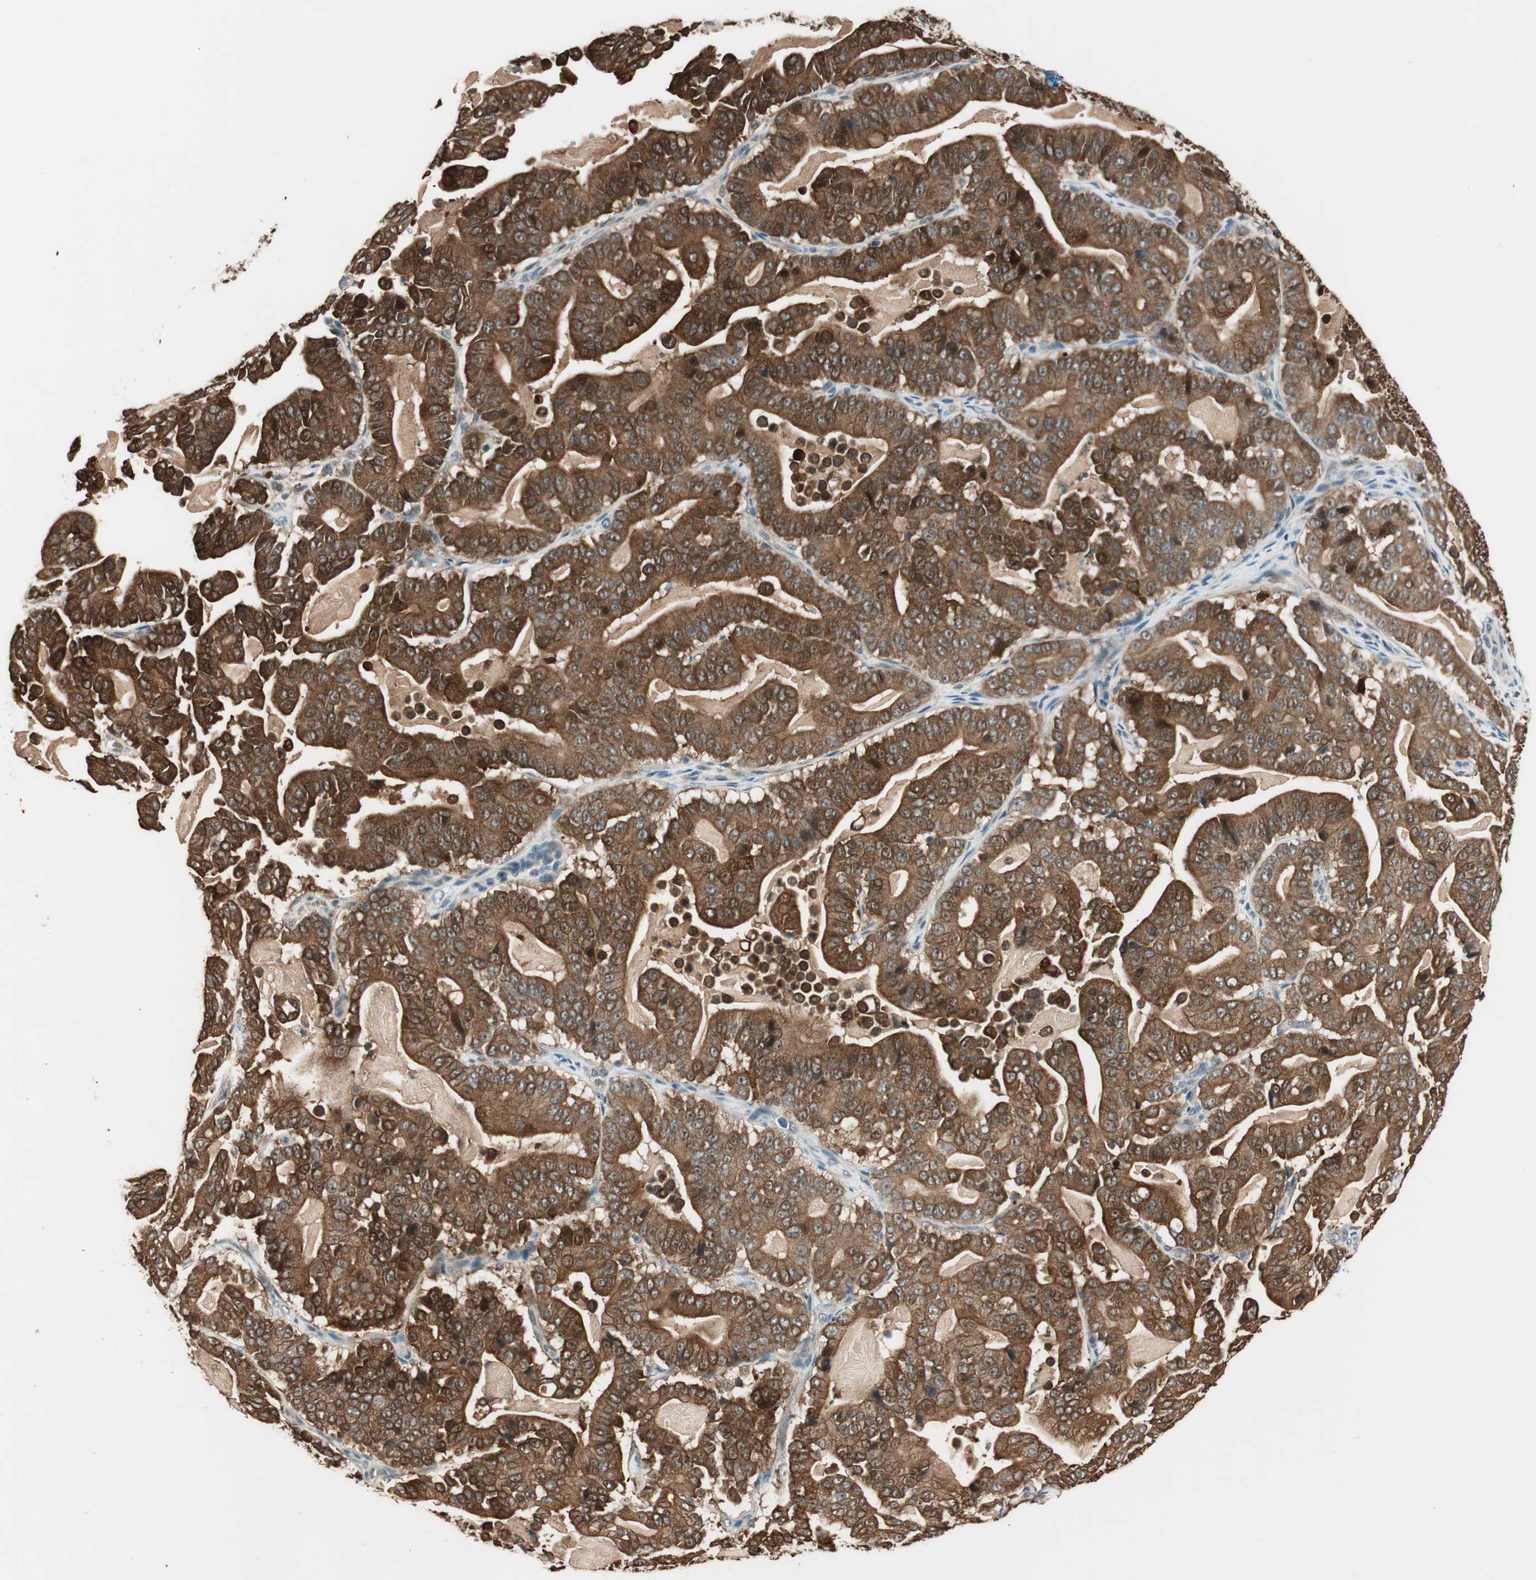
{"staining": {"intensity": "strong", "quantity": ">75%", "location": "cytoplasmic/membranous"}, "tissue": "pancreatic cancer", "cell_type": "Tumor cells", "image_type": "cancer", "snomed": [{"axis": "morphology", "description": "Adenocarcinoma, NOS"}, {"axis": "topography", "description": "Pancreas"}], "caption": "Tumor cells reveal high levels of strong cytoplasmic/membranous expression in approximately >75% of cells in human pancreatic adenocarcinoma. The protein is stained brown, and the nuclei are stained in blue (DAB IHC with brightfield microscopy, high magnification).", "gene": "TRIM21", "patient": {"sex": "male", "age": 63}}